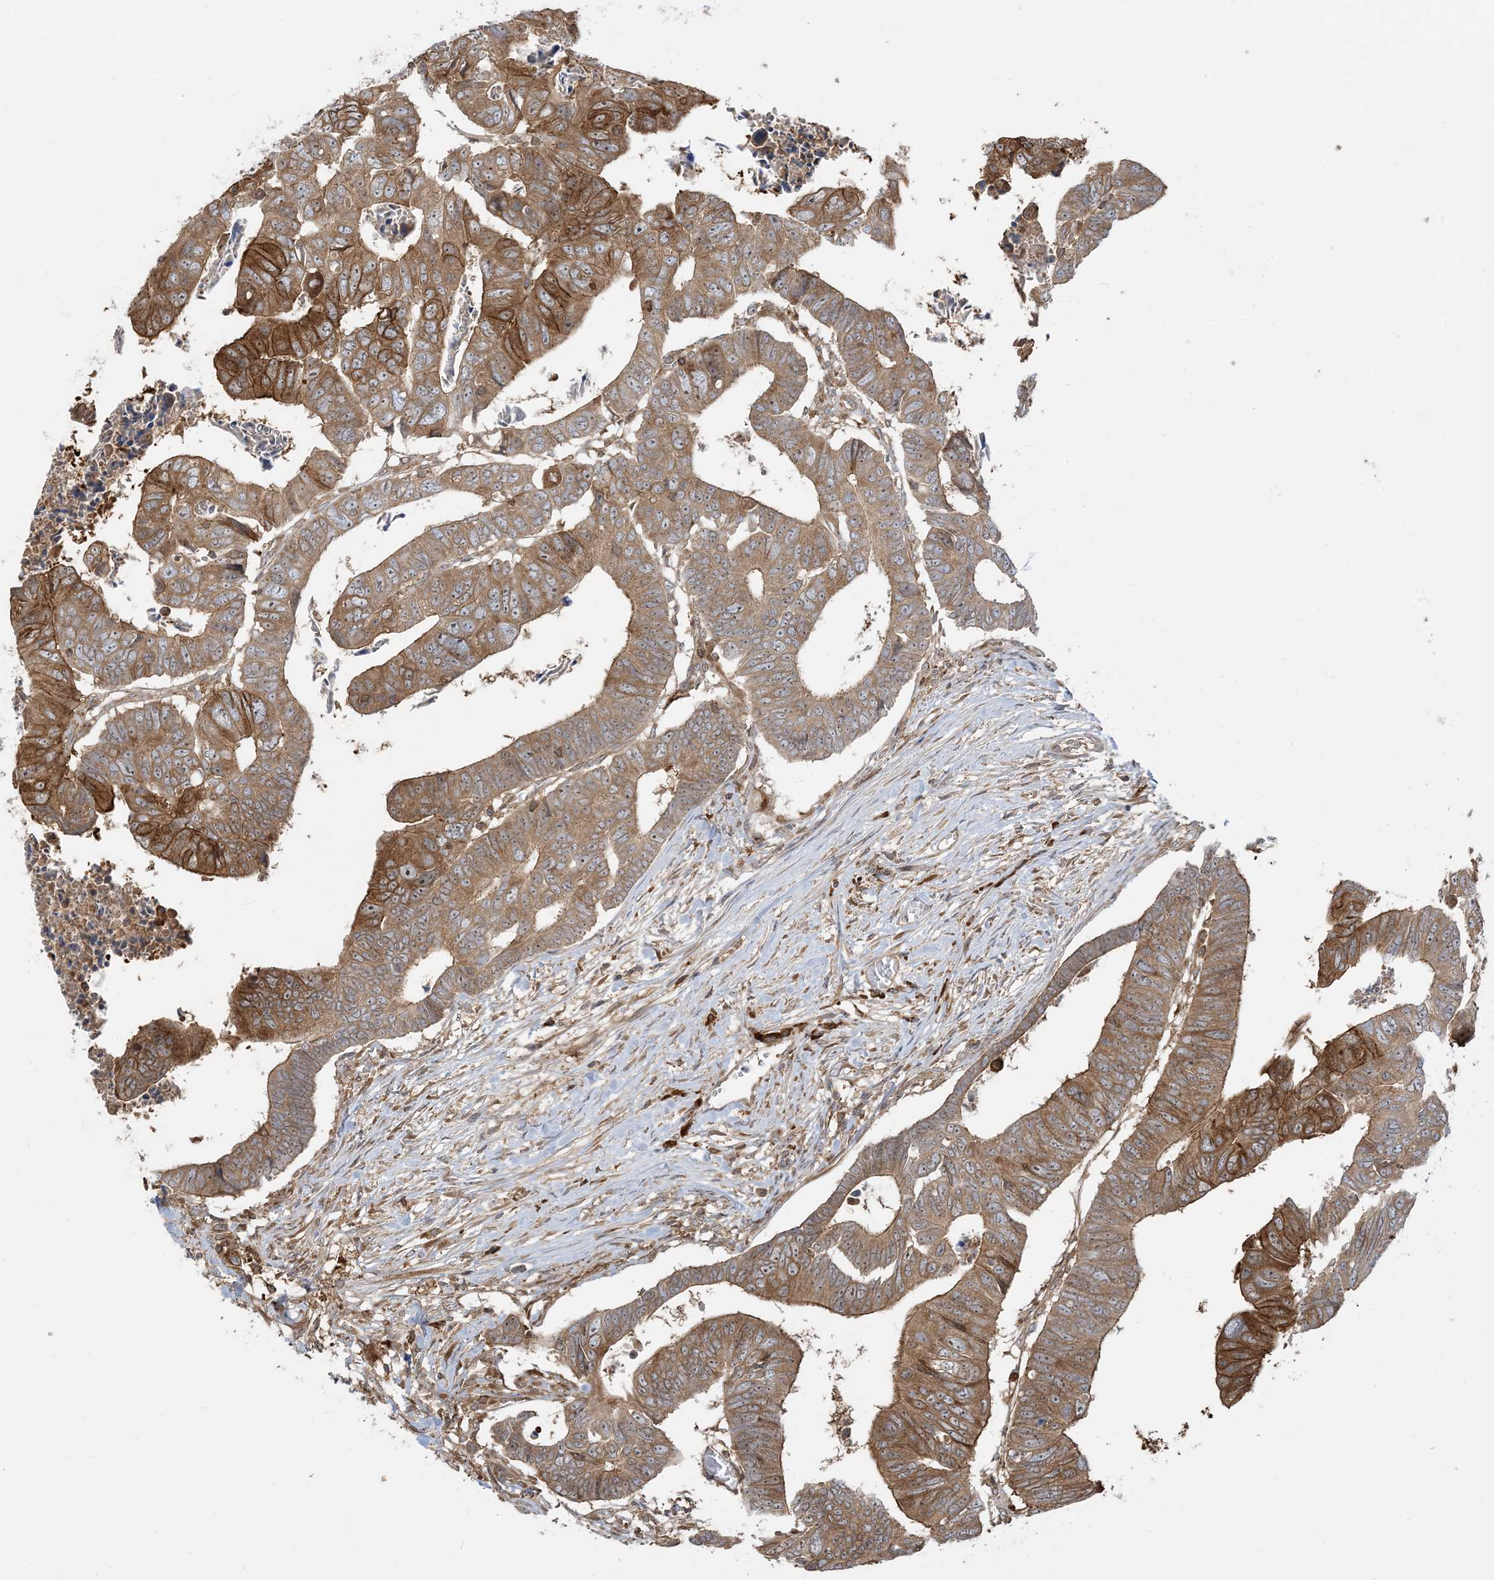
{"staining": {"intensity": "strong", "quantity": ">75%", "location": "cytoplasmic/membranous,nuclear"}, "tissue": "colorectal cancer", "cell_type": "Tumor cells", "image_type": "cancer", "snomed": [{"axis": "morphology", "description": "Adenocarcinoma, NOS"}, {"axis": "topography", "description": "Rectum"}], "caption": "This is an image of immunohistochemistry (IHC) staining of colorectal cancer (adenocarcinoma), which shows strong positivity in the cytoplasmic/membranous and nuclear of tumor cells.", "gene": "SRP72", "patient": {"sex": "female", "age": 65}}